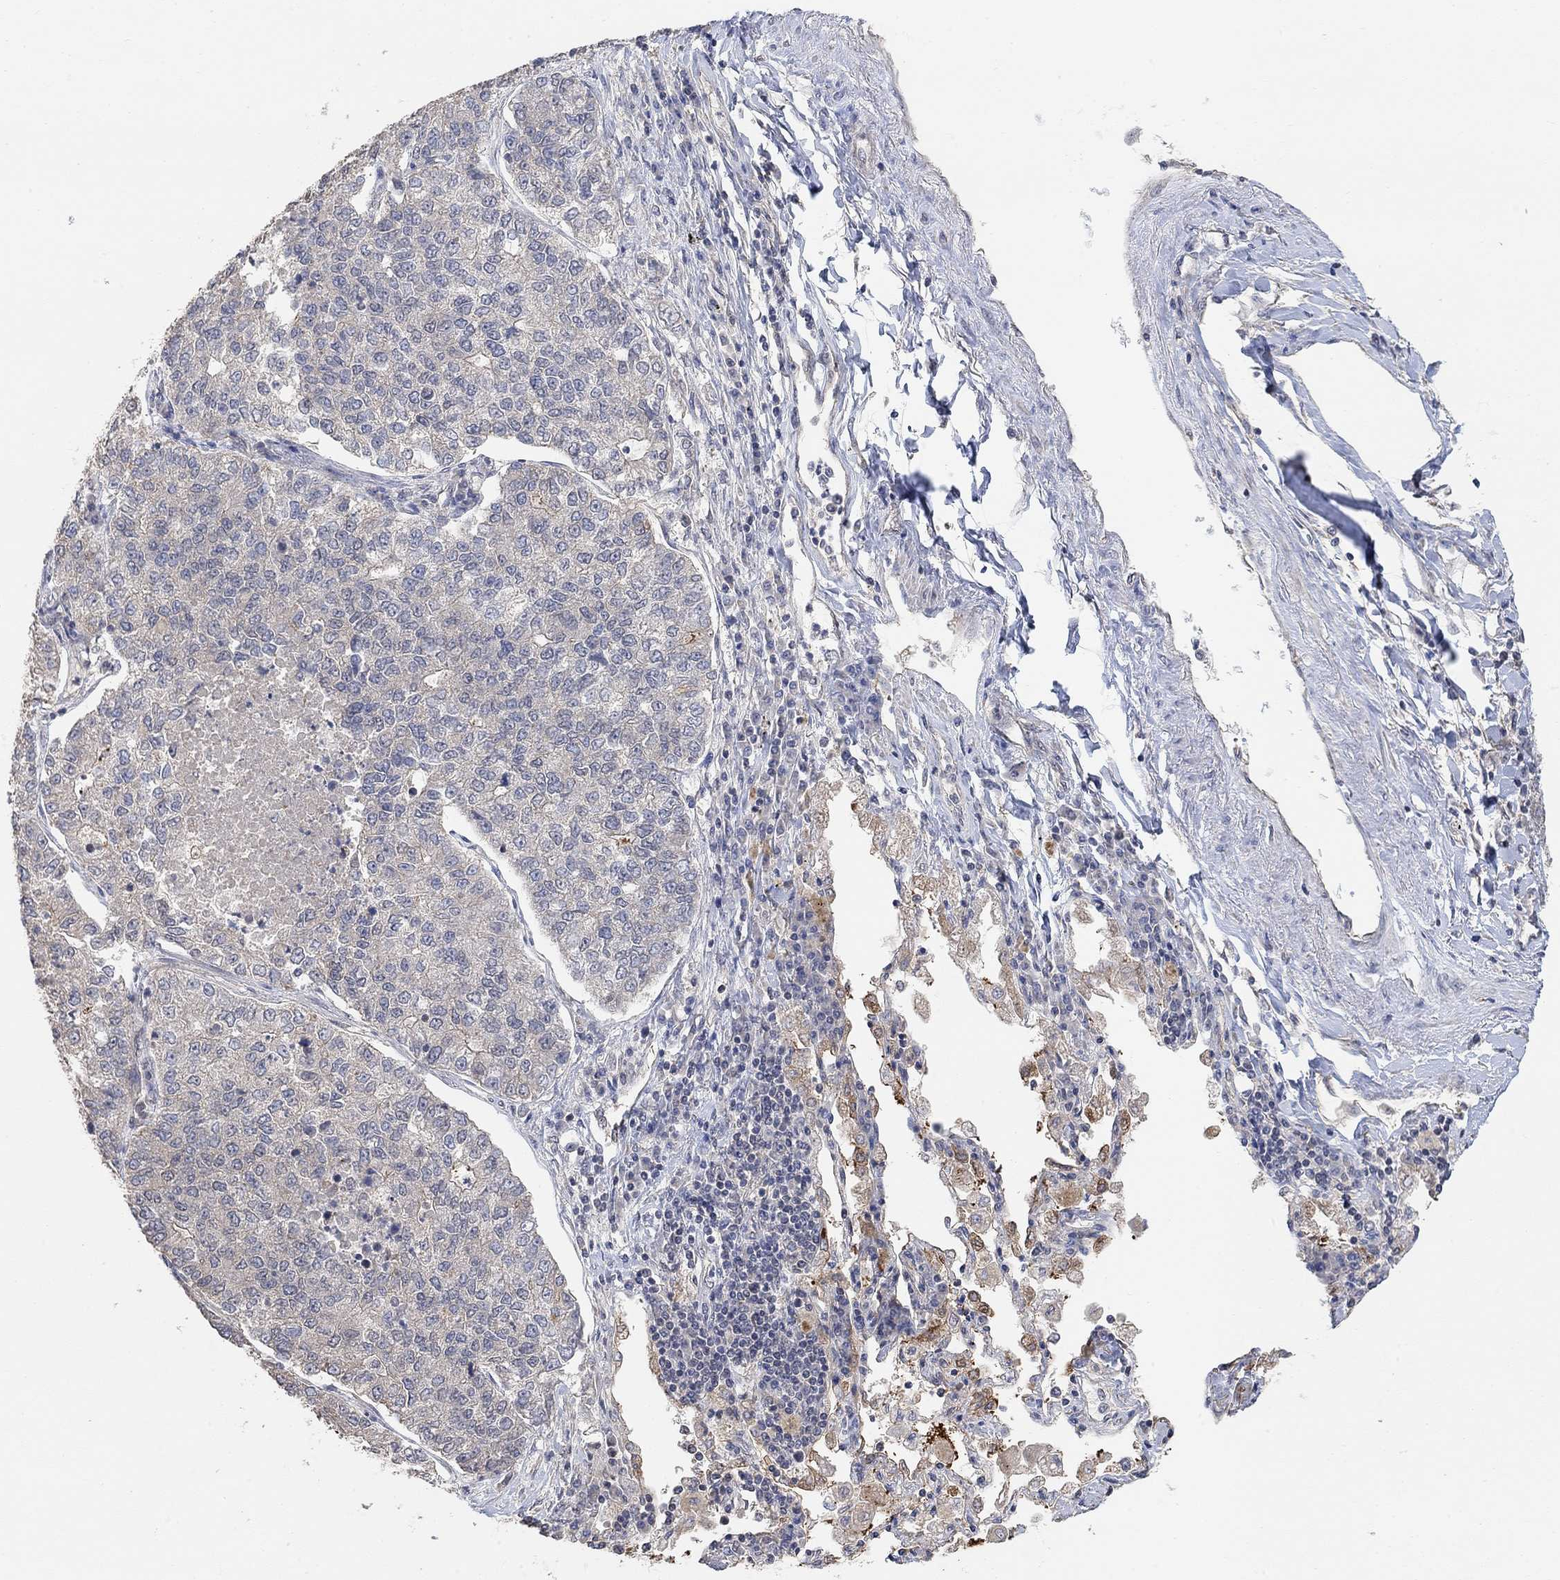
{"staining": {"intensity": "negative", "quantity": "none", "location": "none"}, "tissue": "lung cancer", "cell_type": "Tumor cells", "image_type": "cancer", "snomed": [{"axis": "morphology", "description": "Adenocarcinoma, NOS"}, {"axis": "topography", "description": "Lung"}], "caption": "Tumor cells show no significant protein staining in adenocarcinoma (lung).", "gene": "UNC5B", "patient": {"sex": "male", "age": 49}}